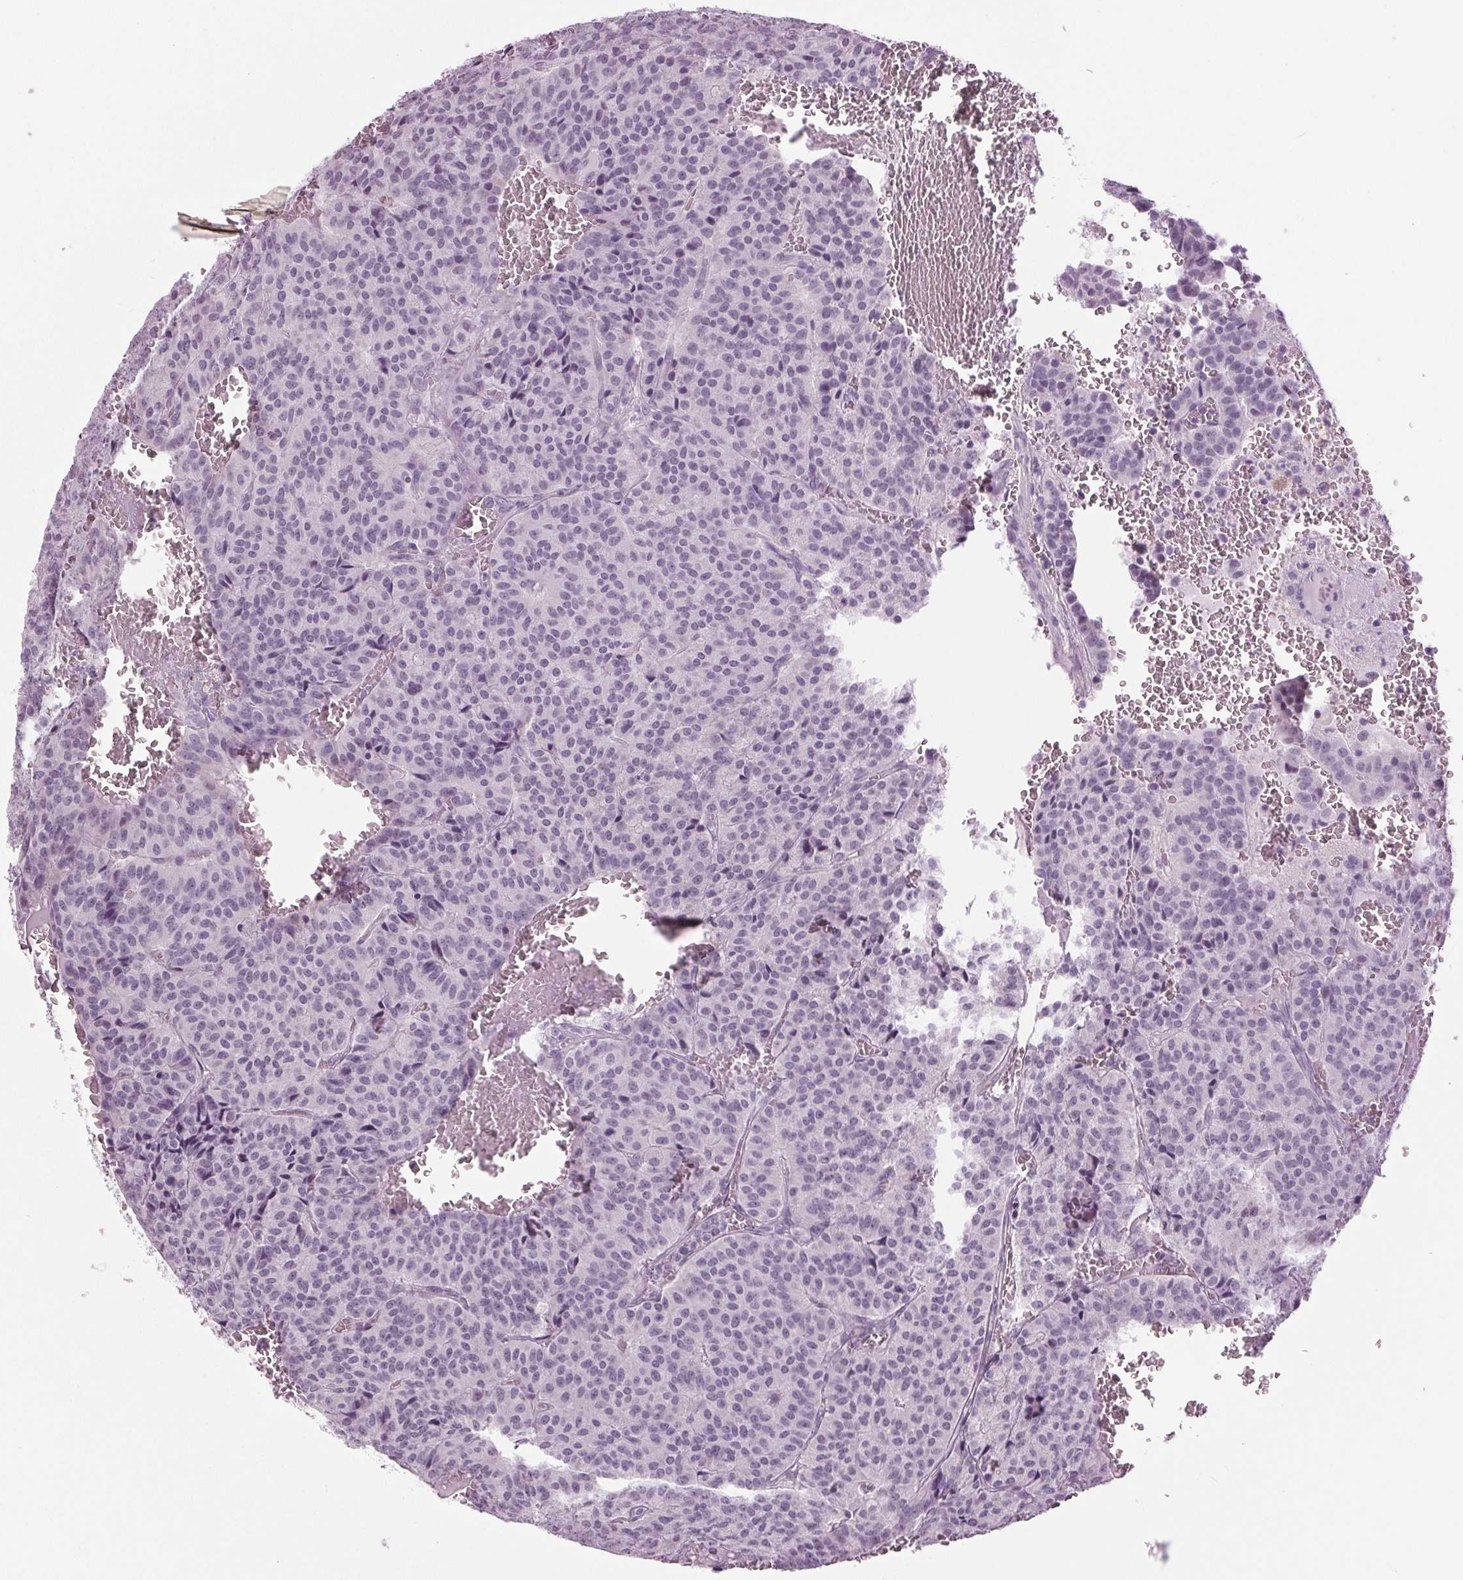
{"staining": {"intensity": "negative", "quantity": "none", "location": "none"}, "tissue": "carcinoid", "cell_type": "Tumor cells", "image_type": "cancer", "snomed": [{"axis": "morphology", "description": "Carcinoid, malignant, NOS"}, {"axis": "topography", "description": "Lung"}], "caption": "Tumor cells show no significant protein positivity in carcinoid.", "gene": "DNAH12", "patient": {"sex": "male", "age": 70}}